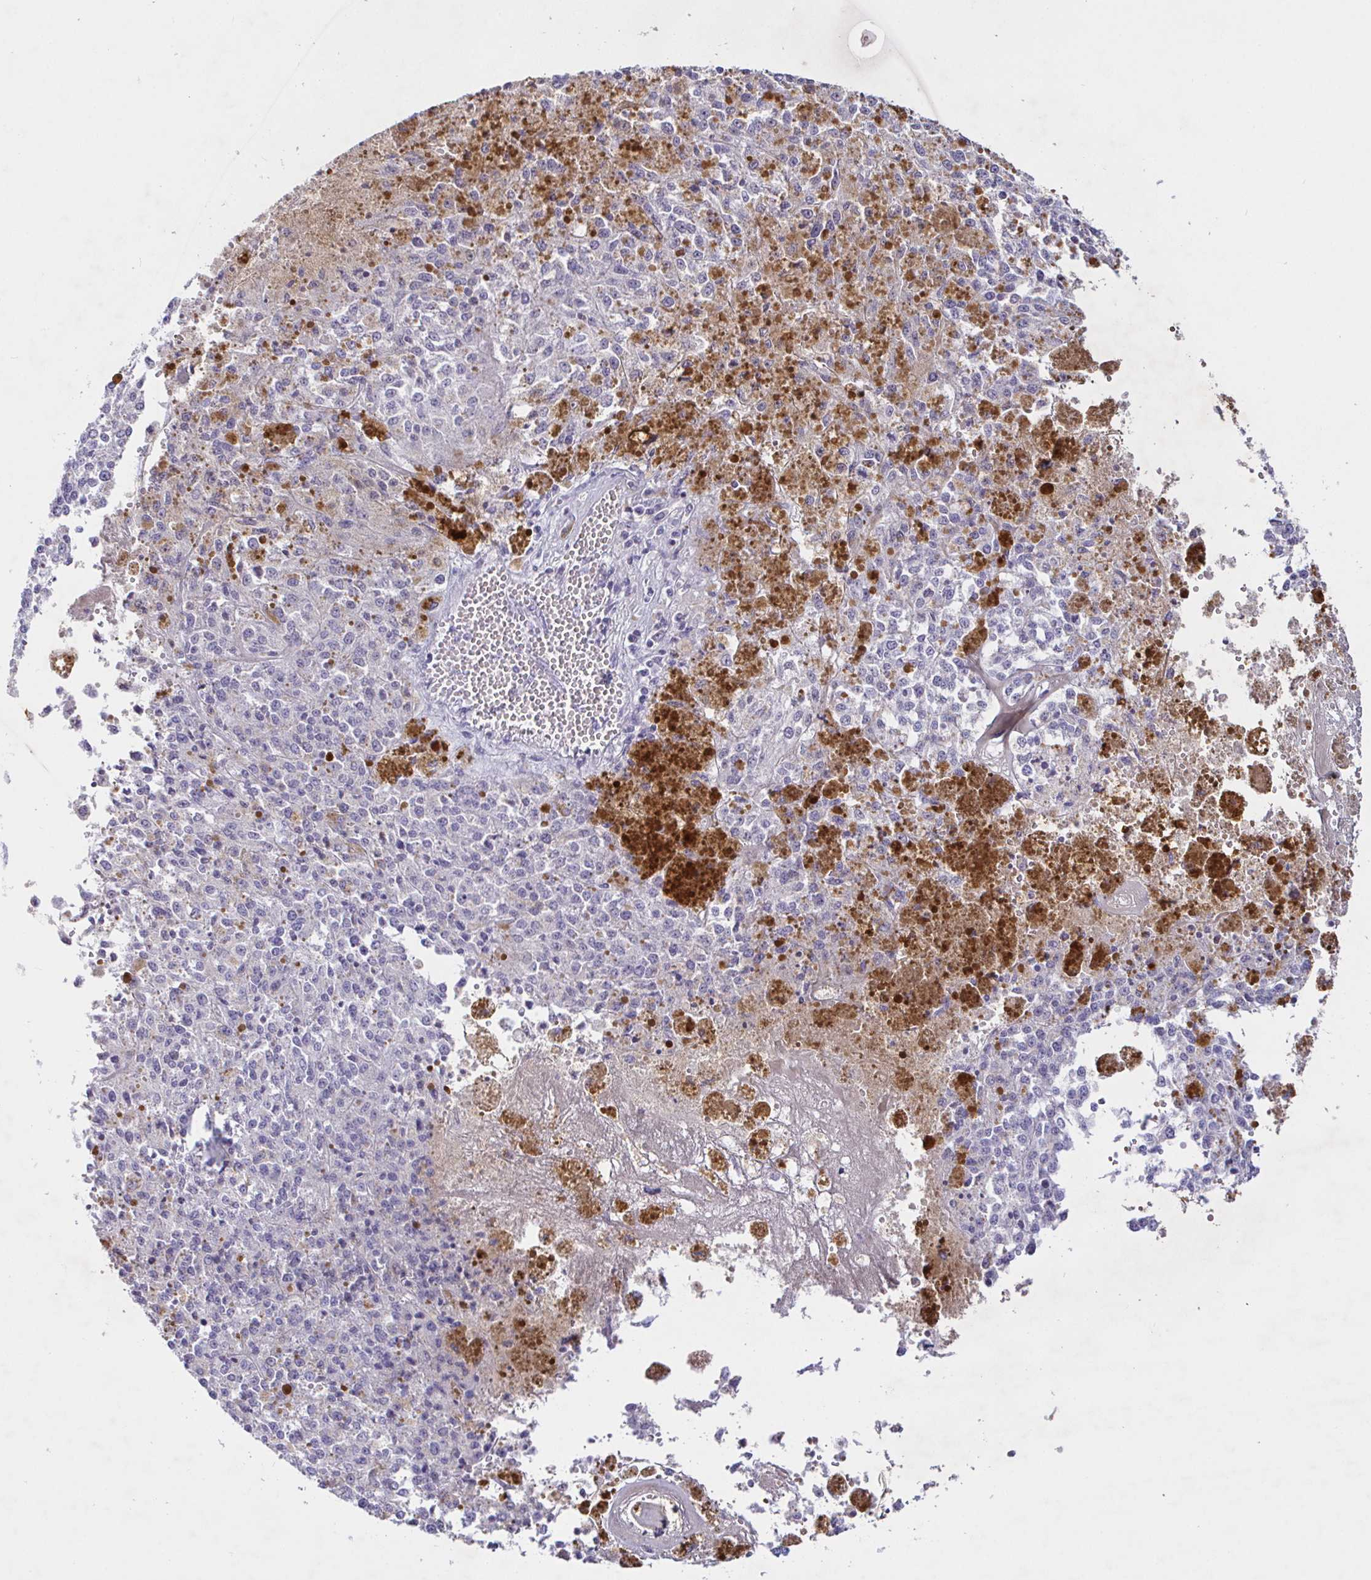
{"staining": {"intensity": "negative", "quantity": "none", "location": "none"}, "tissue": "melanoma", "cell_type": "Tumor cells", "image_type": "cancer", "snomed": [{"axis": "morphology", "description": "Malignant melanoma, Metastatic site"}, {"axis": "topography", "description": "Lymph node"}], "caption": "High magnification brightfield microscopy of melanoma stained with DAB (3,3'-diaminobenzidine) (brown) and counterstained with hematoxylin (blue): tumor cells show no significant expression.", "gene": "SAA4", "patient": {"sex": "female", "age": 64}}